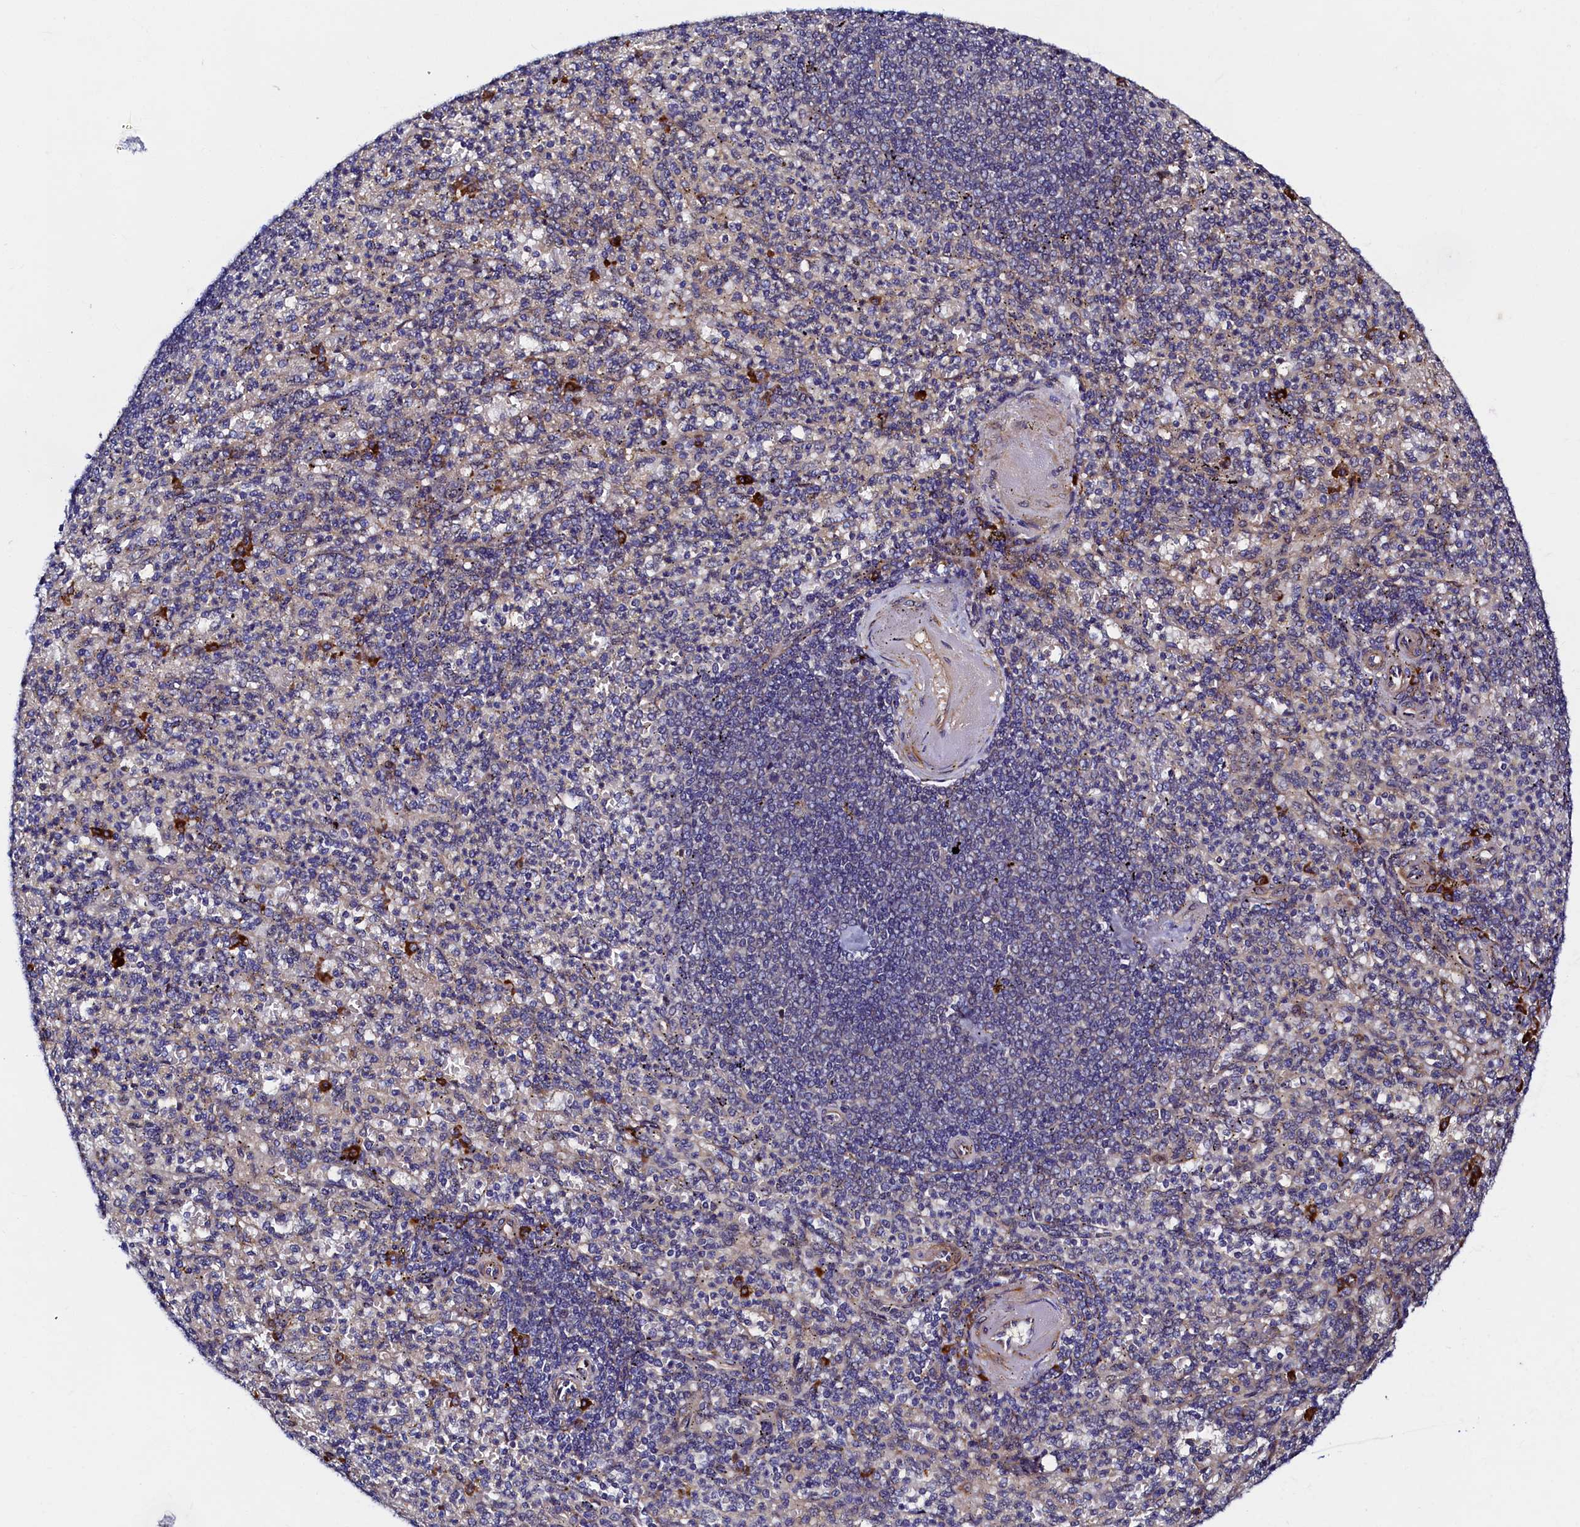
{"staining": {"intensity": "negative", "quantity": "none", "location": "none"}, "tissue": "spleen", "cell_type": "Cells in red pulp", "image_type": "normal", "snomed": [{"axis": "morphology", "description": "Normal tissue, NOS"}, {"axis": "topography", "description": "Spleen"}], "caption": "This is an IHC image of normal spleen. There is no positivity in cells in red pulp.", "gene": "SLC16A14", "patient": {"sex": "female", "age": 74}}